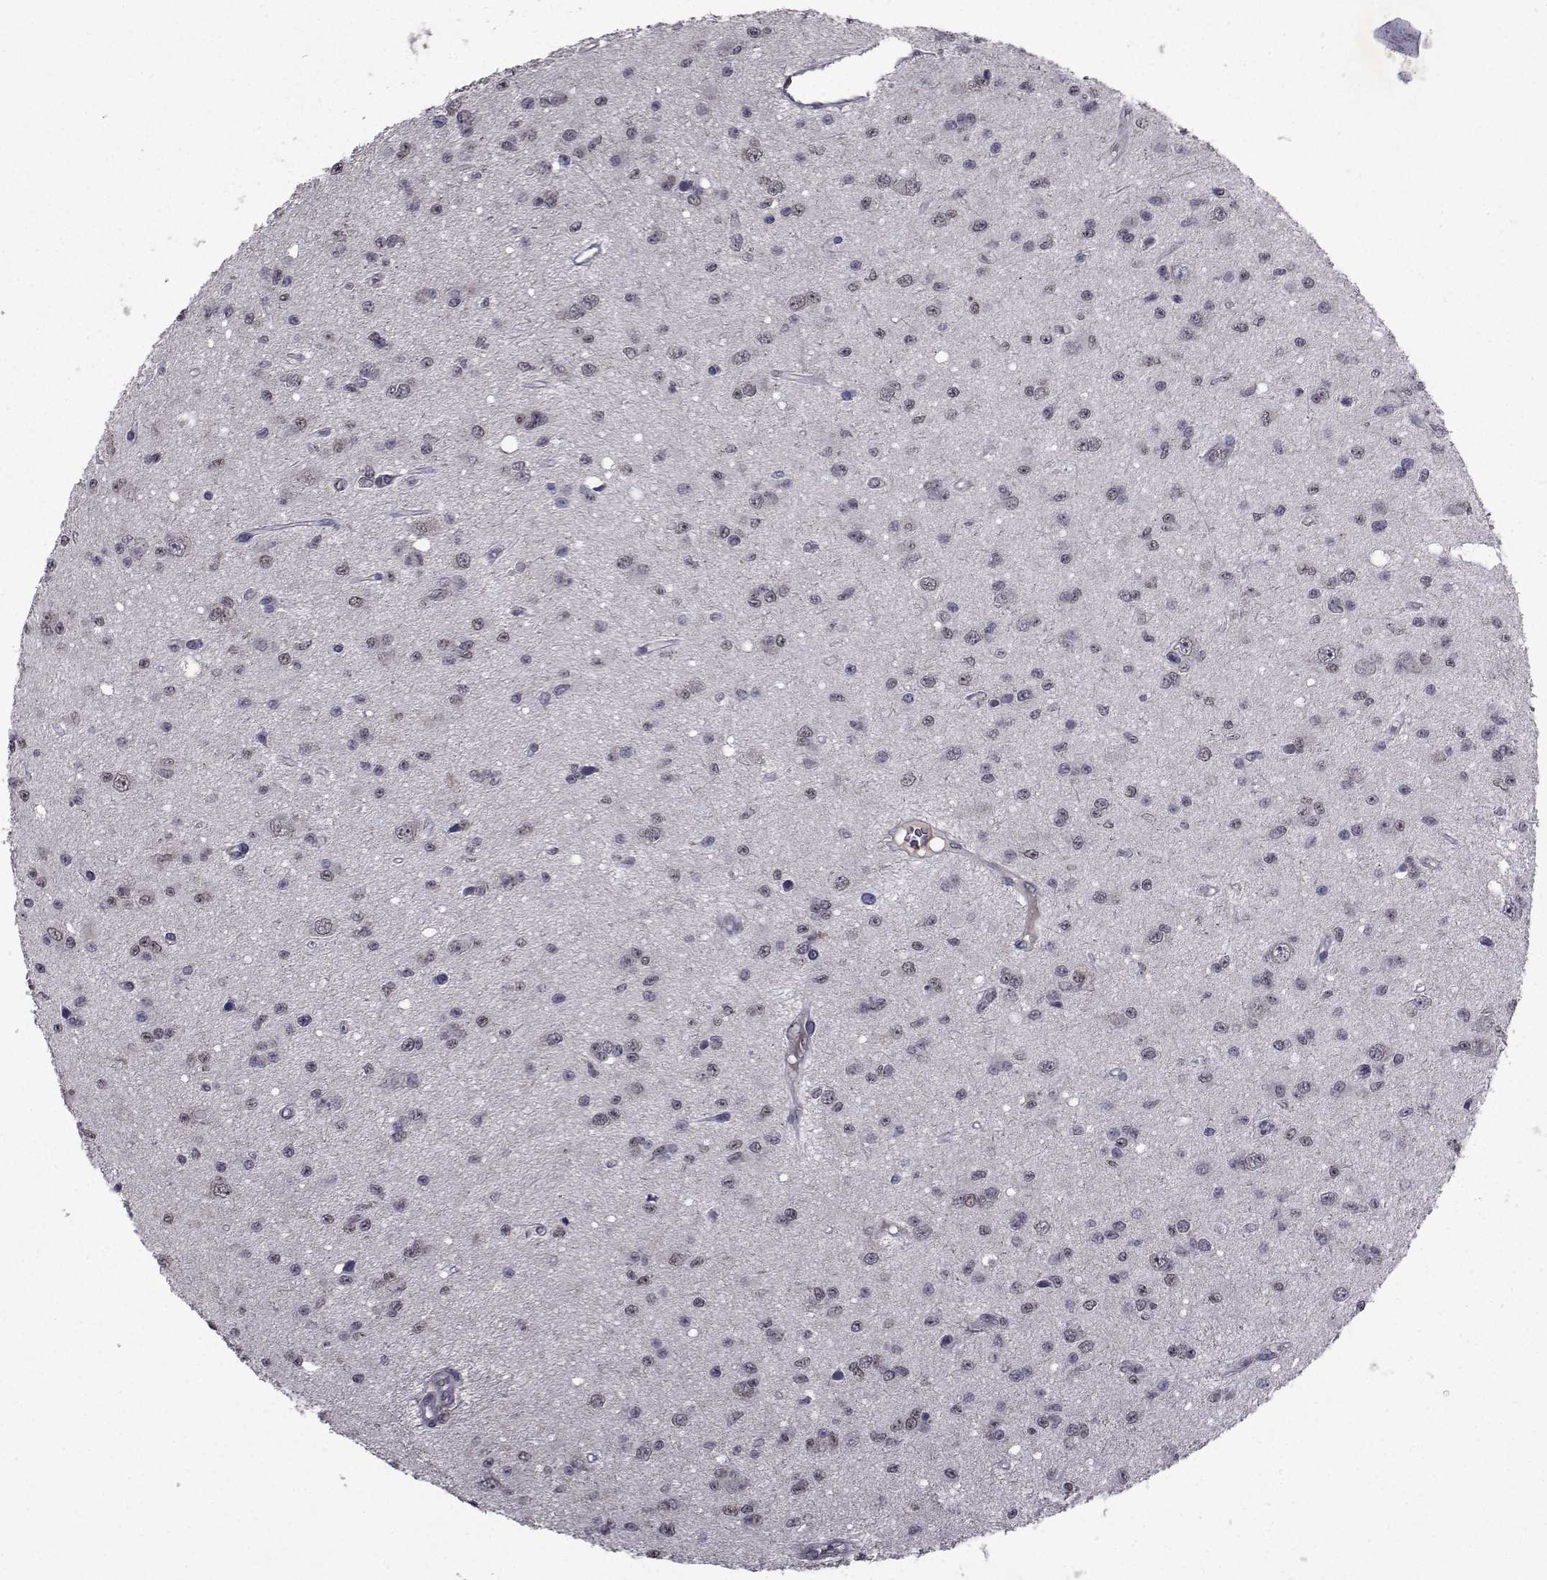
{"staining": {"intensity": "negative", "quantity": "none", "location": "none"}, "tissue": "glioma", "cell_type": "Tumor cells", "image_type": "cancer", "snomed": [{"axis": "morphology", "description": "Glioma, malignant, Low grade"}, {"axis": "topography", "description": "Brain"}], "caption": "This photomicrograph is of malignant glioma (low-grade) stained with IHC to label a protein in brown with the nuclei are counter-stained blue. There is no staining in tumor cells.", "gene": "CYP2S1", "patient": {"sex": "female", "age": 45}}